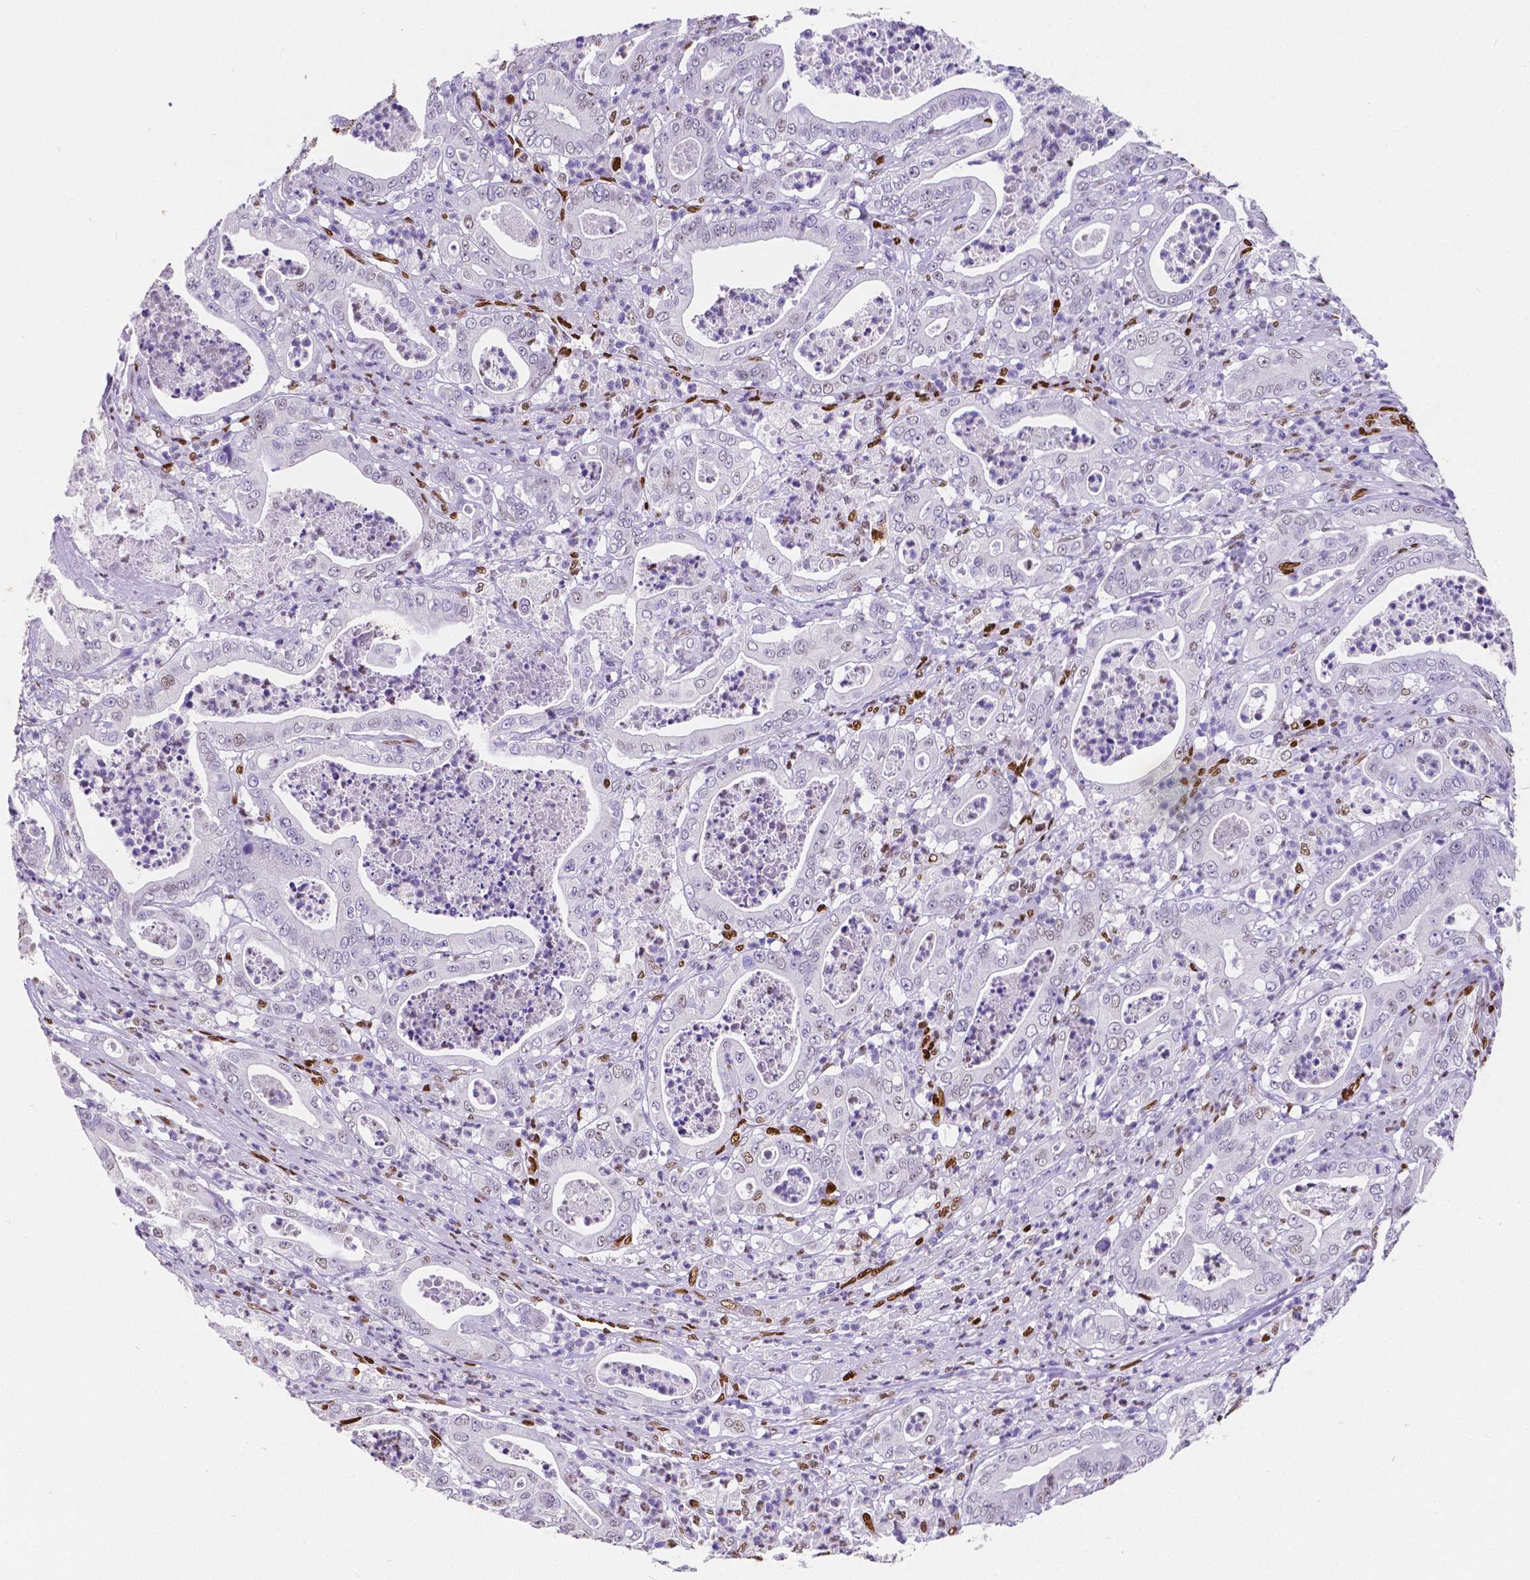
{"staining": {"intensity": "negative", "quantity": "none", "location": "none"}, "tissue": "pancreatic cancer", "cell_type": "Tumor cells", "image_type": "cancer", "snomed": [{"axis": "morphology", "description": "Adenocarcinoma, NOS"}, {"axis": "topography", "description": "Pancreas"}], "caption": "DAB (3,3'-diaminobenzidine) immunohistochemical staining of adenocarcinoma (pancreatic) shows no significant expression in tumor cells.", "gene": "MEF2C", "patient": {"sex": "male", "age": 71}}